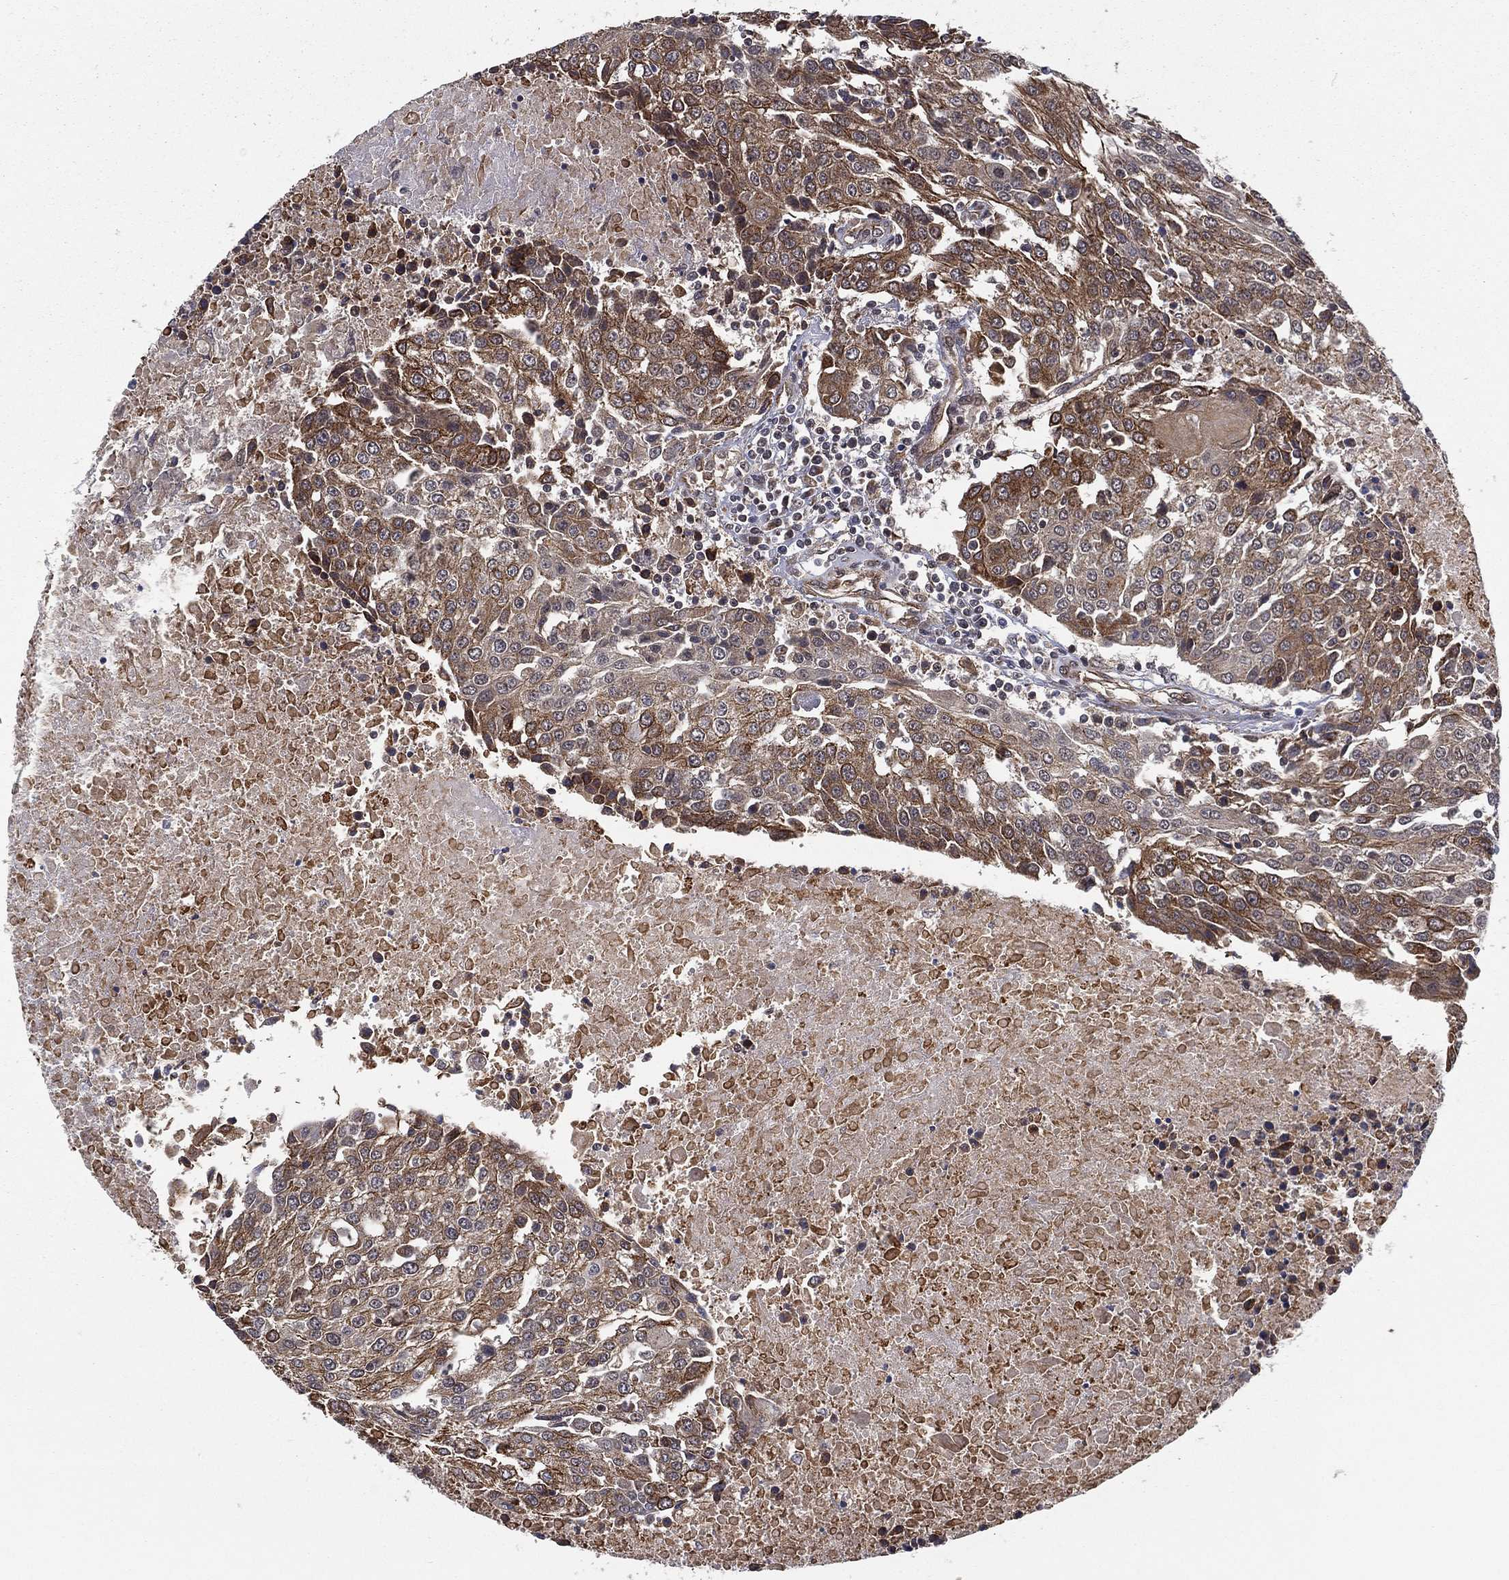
{"staining": {"intensity": "moderate", "quantity": ">75%", "location": "cytoplasmic/membranous"}, "tissue": "urothelial cancer", "cell_type": "Tumor cells", "image_type": "cancer", "snomed": [{"axis": "morphology", "description": "Urothelial carcinoma, High grade"}, {"axis": "topography", "description": "Urinary bladder"}], "caption": "A photomicrograph showing moderate cytoplasmic/membranous staining in about >75% of tumor cells in high-grade urothelial carcinoma, as visualized by brown immunohistochemical staining.", "gene": "UACA", "patient": {"sex": "female", "age": 85}}